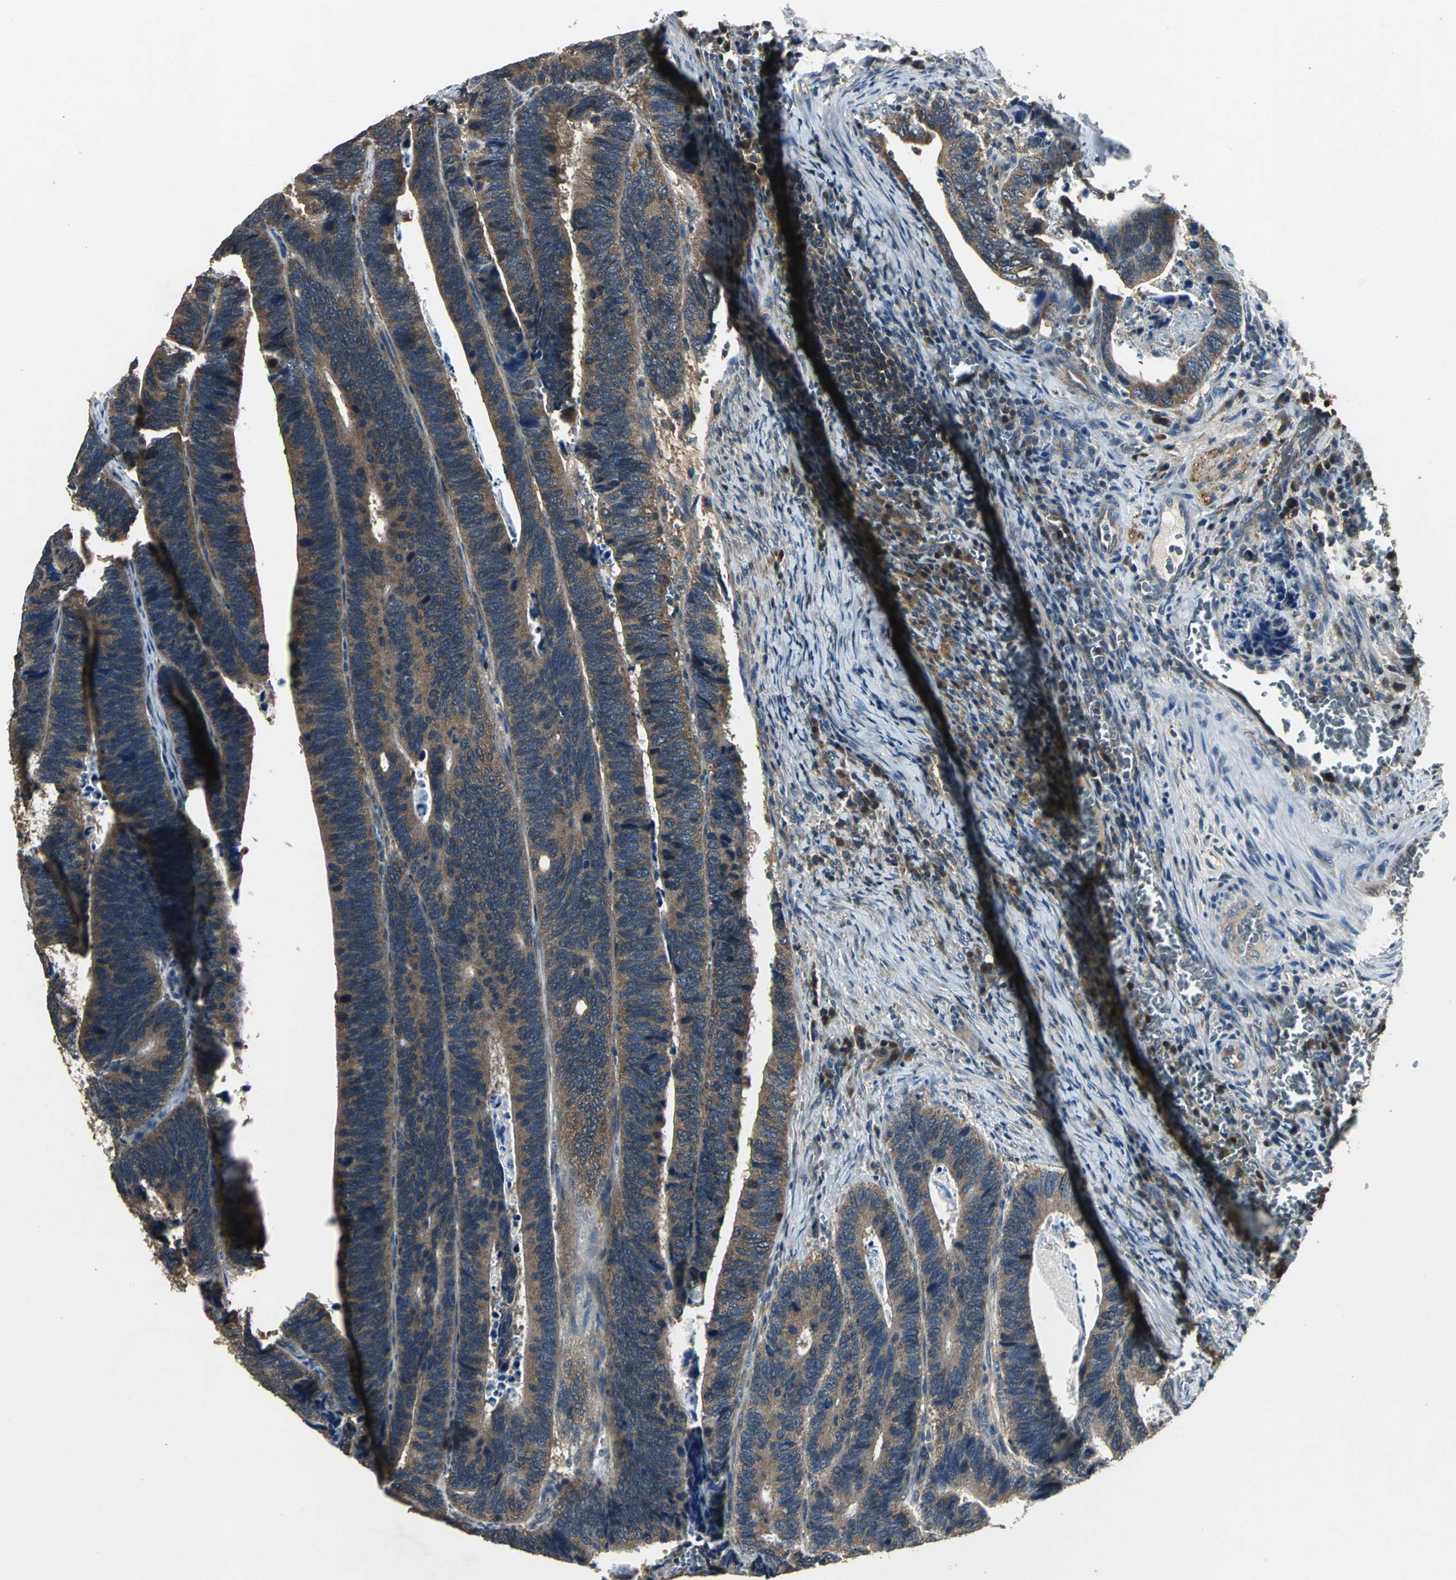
{"staining": {"intensity": "moderate", "quantity": ">75%", "location": "cytoplasmic/membranous"}, "tissue": "colorectal cancer", "cell_type": "Tumor cells", "image_type": "cancer", "snomed": [{"axis": "morphology", "description": "Adenocarcinoma, NOS"}, {"axis": "topography", "description": "Colon"}], "caption": "Human colorectal adenocarcinoma stained with a protein marker reveals moderate staining in tumor cells.", "gene": "IRF3", "patient": {"sex": "male", "age": 72}}